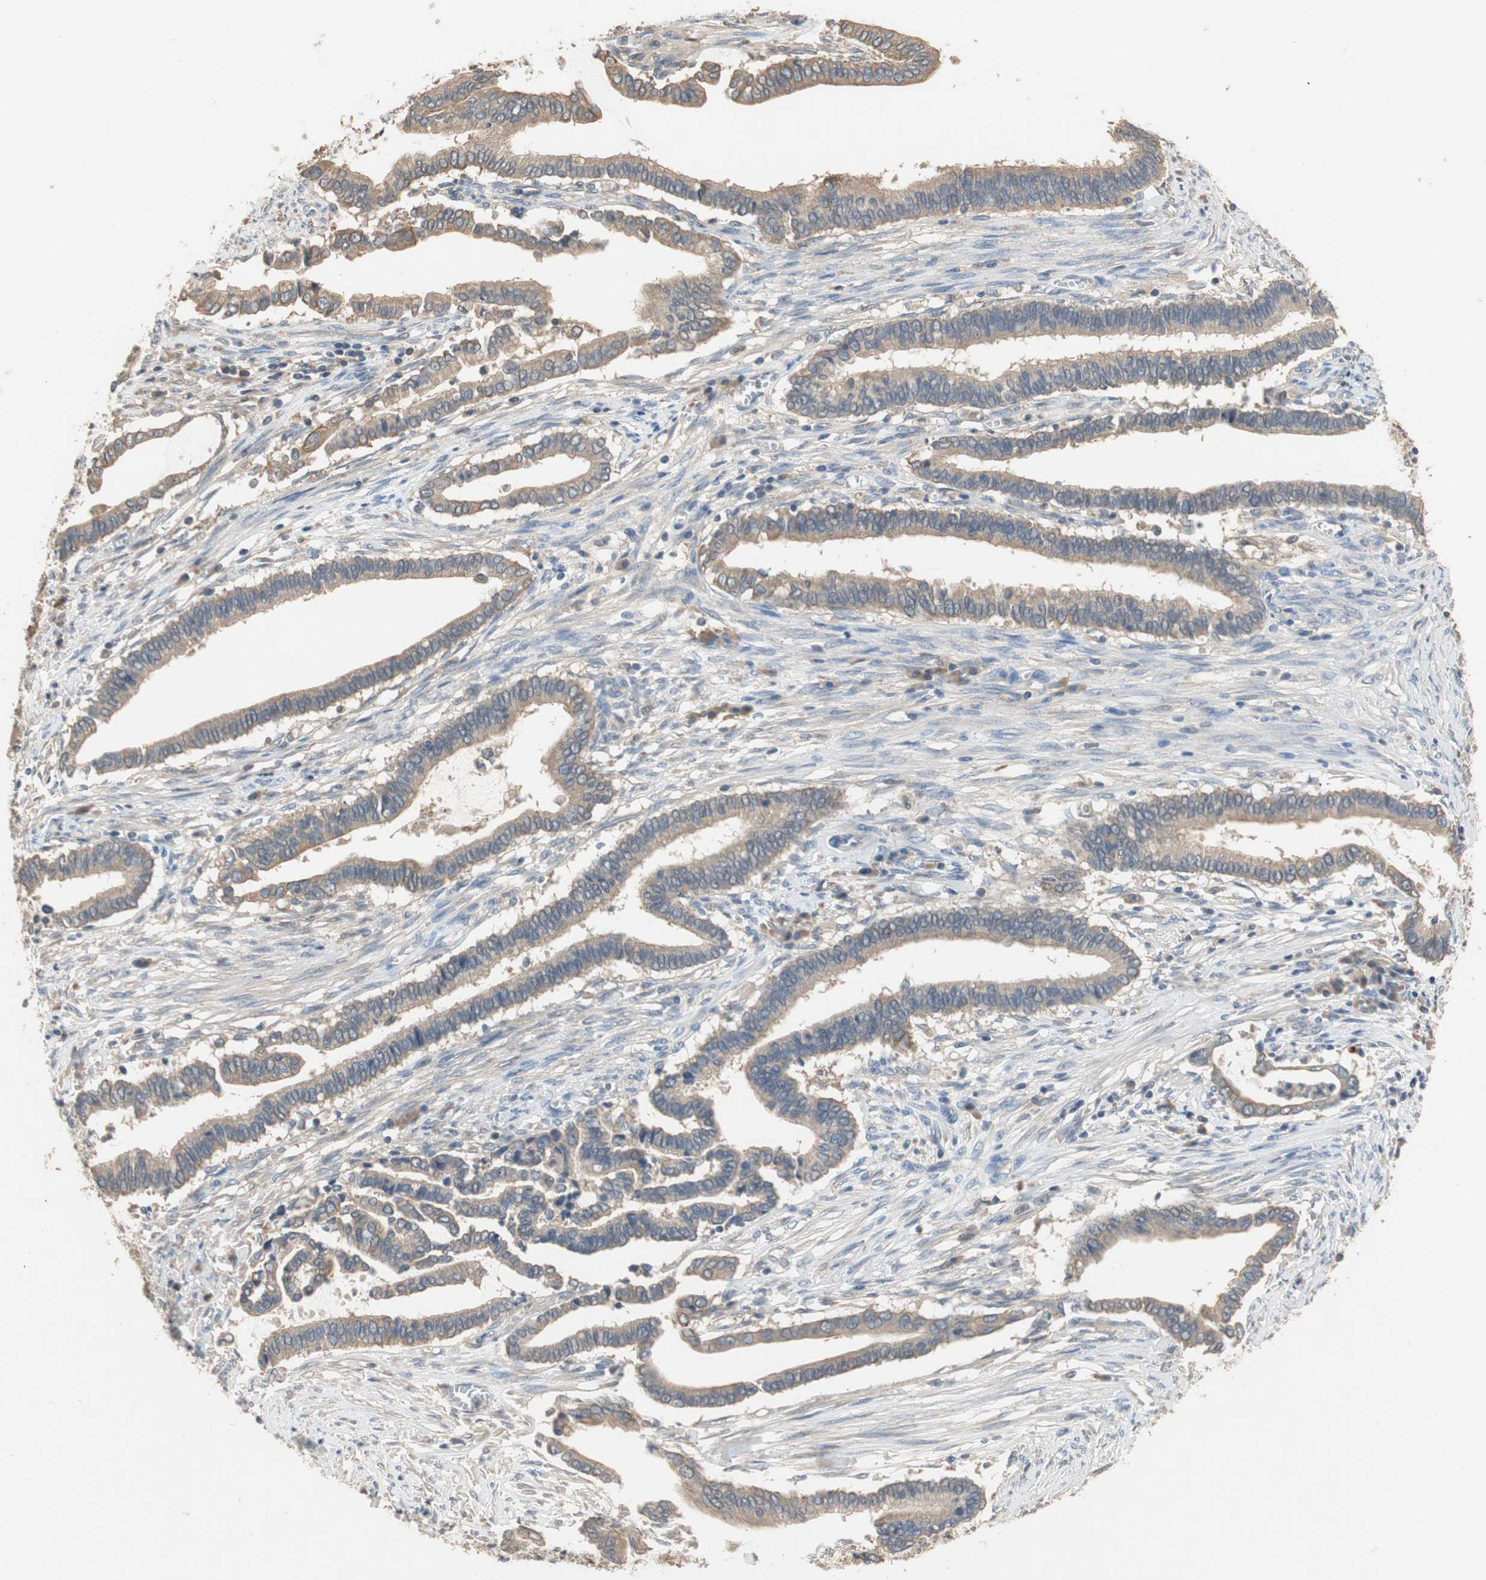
{"staining": {"intensity": "moderate", "quantity": ">75%", "location": "cytoplasmic/membranous"}, "tissue": "cervical cancer", "cell_type": "Tumor cells", "image_type": "cancer", "snomed": [{"axis": "morphology", "description": "Adenocarcinoma, NOS"}, {"axis": "topography", "description": "Cervix"}], "caption": "A brown stain highlights moderate cytoplasmic/membranous staining of a protein in human cervical adenocarcinoma tumor cells.", "gene": "ADAP1", "patient": {"sex": "female", "age": 44}}